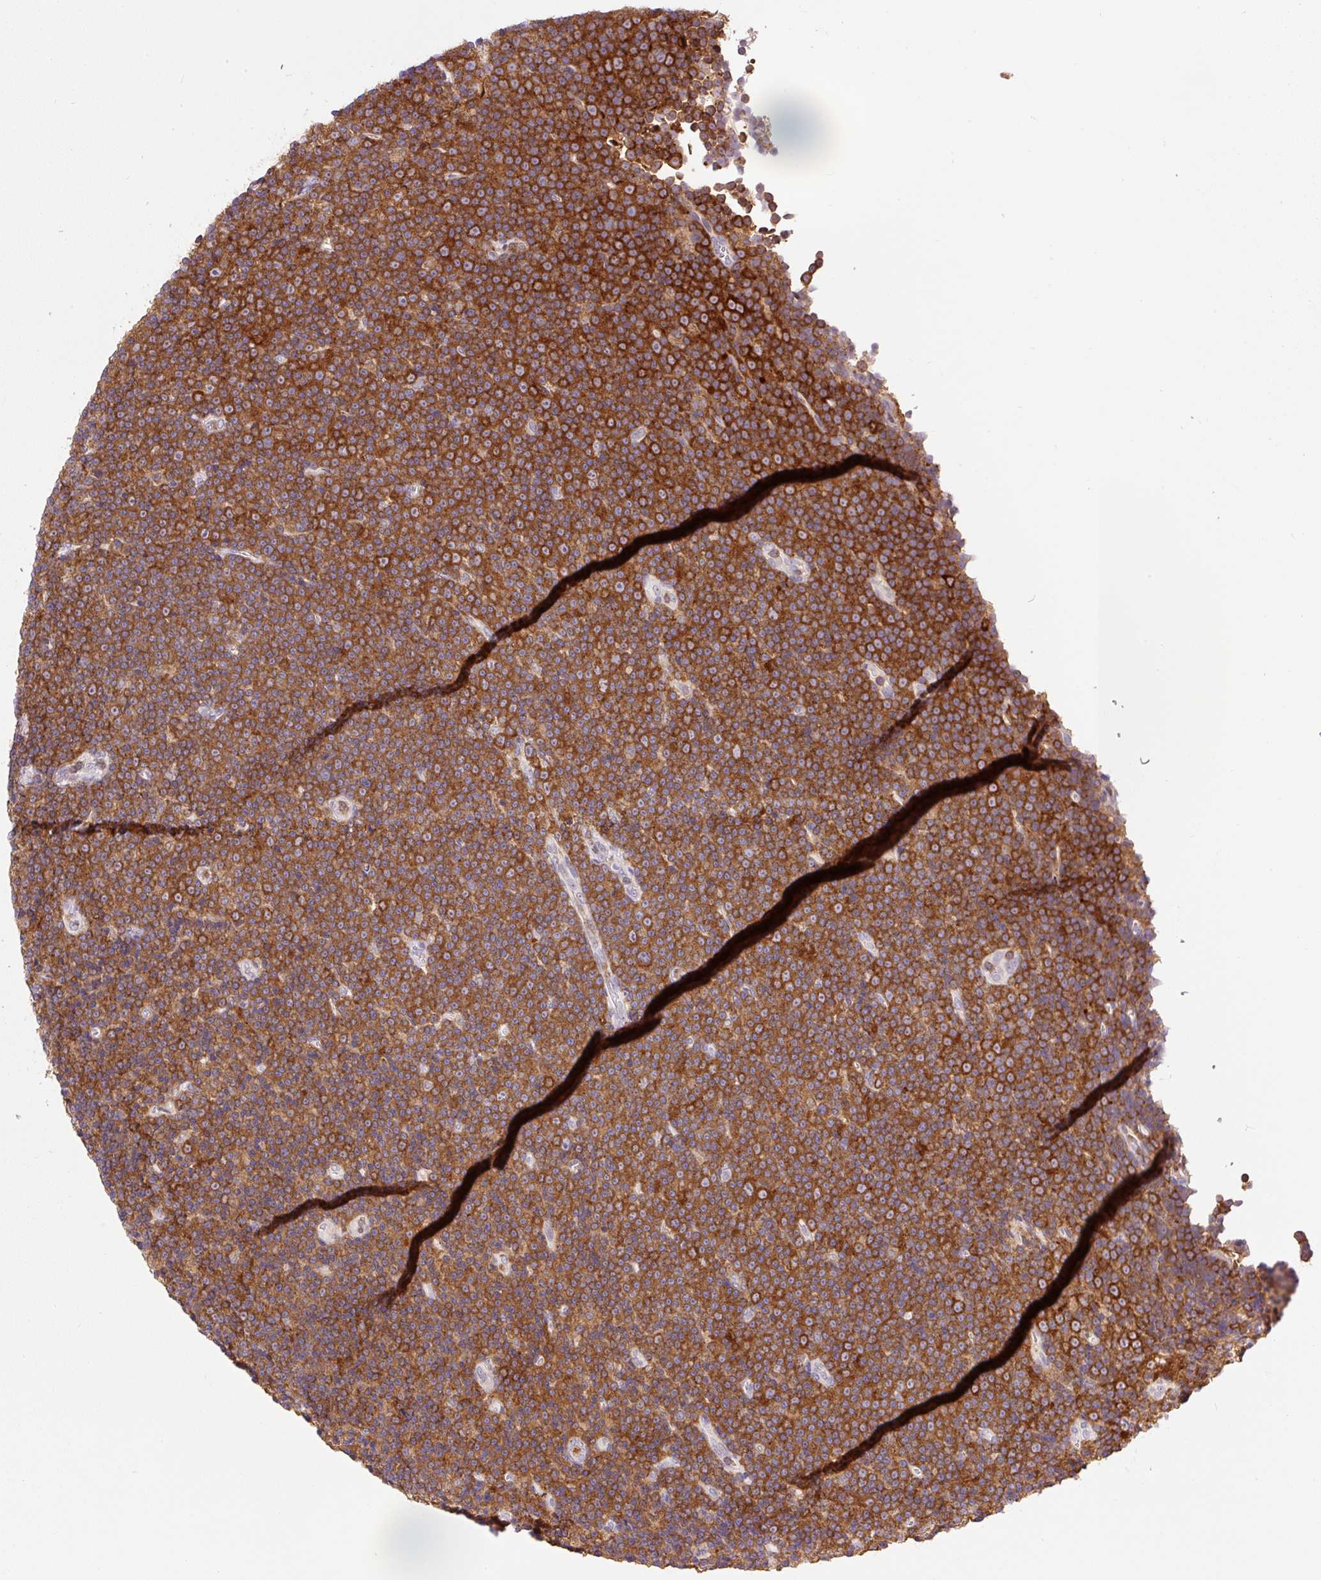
{"staining": {"intensity": "strong", "quantity": ">75%", "location": "cytoplasmic/membranous"}, "tissue": "lymphoma", "cell_type": "Tumor cells", "image_type": "cancer", "snomed": [{"axis": "morphology", "description": "Malignant lymphoma, non-Hodgkin's type, Low grade"}, {"axis": "topography", "description": "Lymph node"}], "caption": "IHC histopathology image of neoplastic tissue: lymphoma stained using immunohistochemistry reveals high levels of strong protein expression localized specifically in the cytoplasmic/membranous of tumor cells, appearing as a cytoplasmic/membranous brown color.", "gene": "CARD11", "patient": {"sex": "female", "age": 67}}